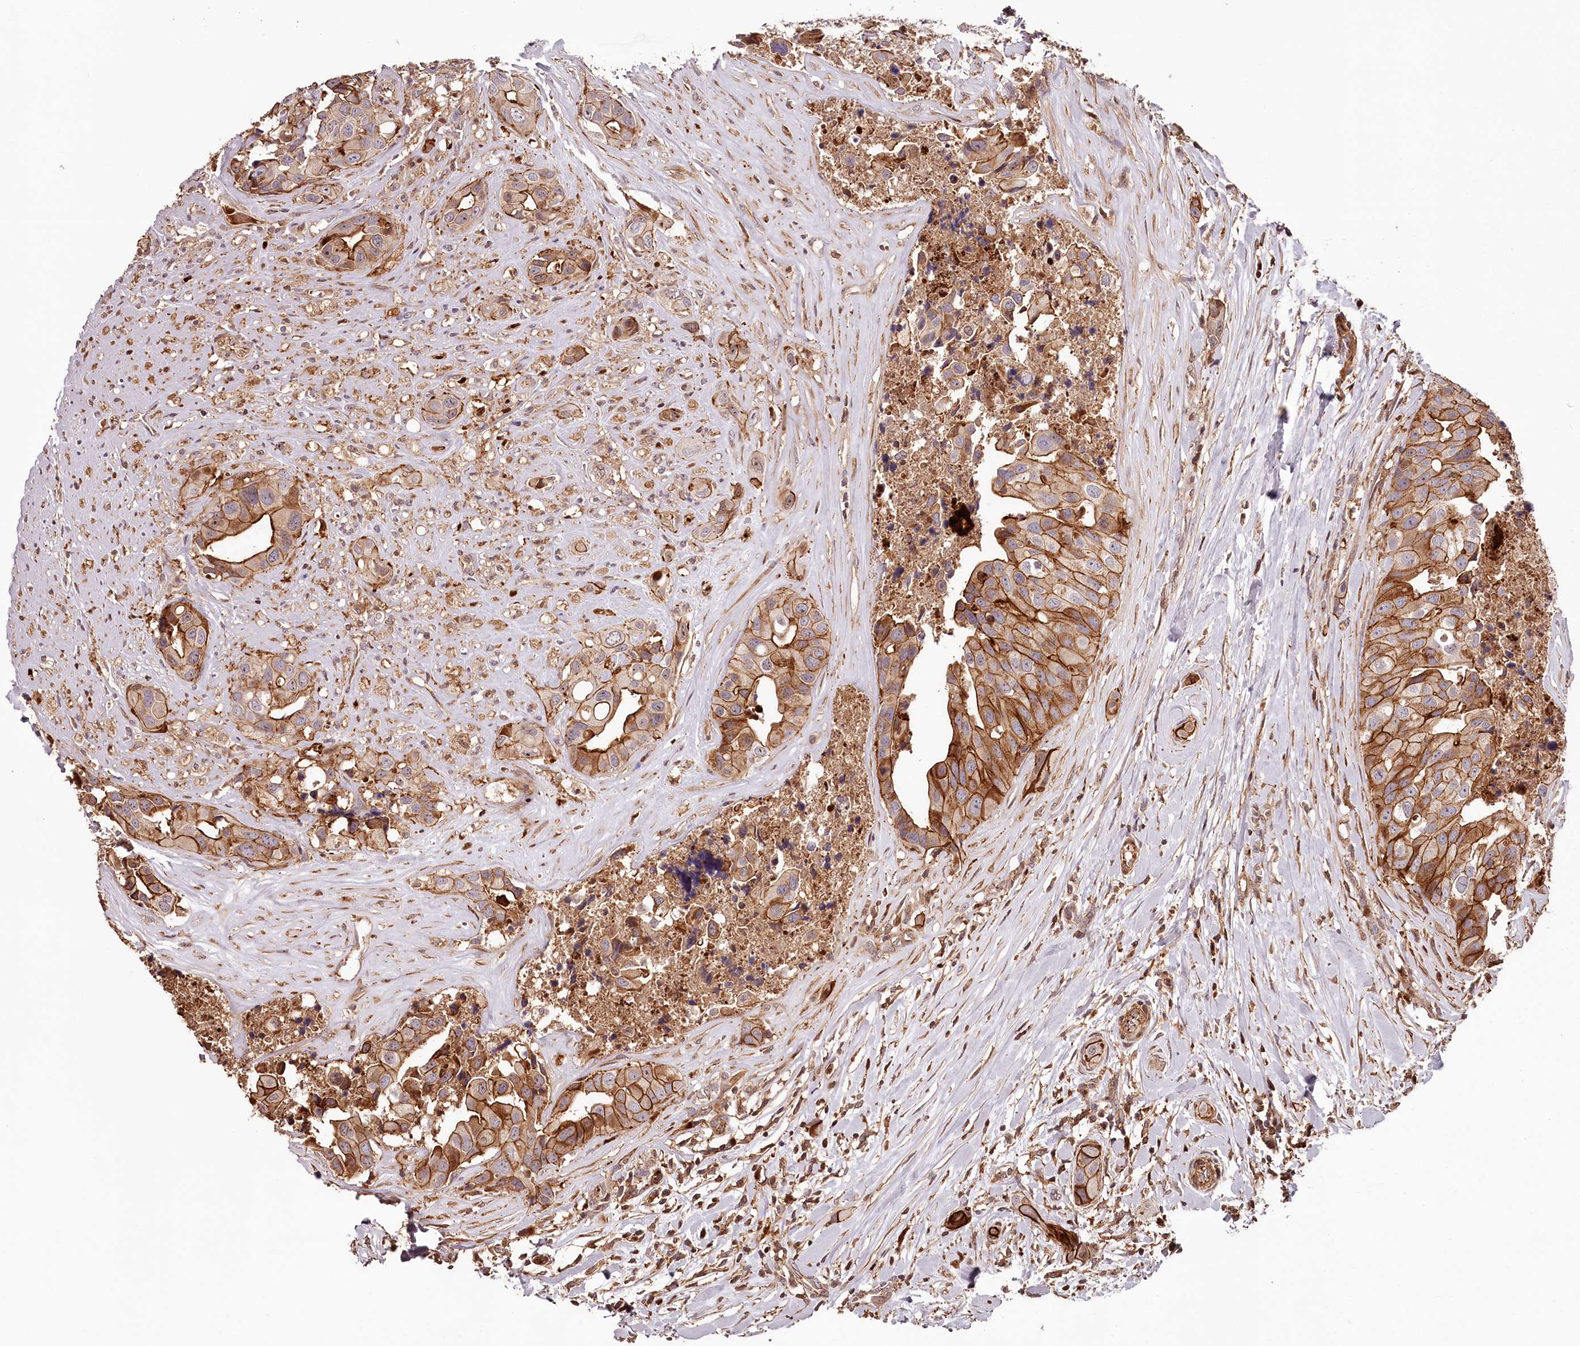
{"staining": {"intensity": "strong", "quantity": ">75%", "location": "cytoplasmic/membranous"}, "tissue": "head and neck cancer", "cell_type": "Tumor cells", "image_type": "cancer", "snomed": [{"axis": "morphology", "description": "Adenocarcinoma, NOS"}, {"axis": "morphology", "description": "Adenocarcinoma, metastatic, NOS"}, {"axis": "topography", "description": "Head-Neck"}], "caption": "Protein expression analysis of human adenocarcinoma (head and neck) reveals strong cytoplasmic/membranous staining in approximately >75% of tumor cells.", "gene": "KIF14", "patient": {"sex": "male", "age": 75}}